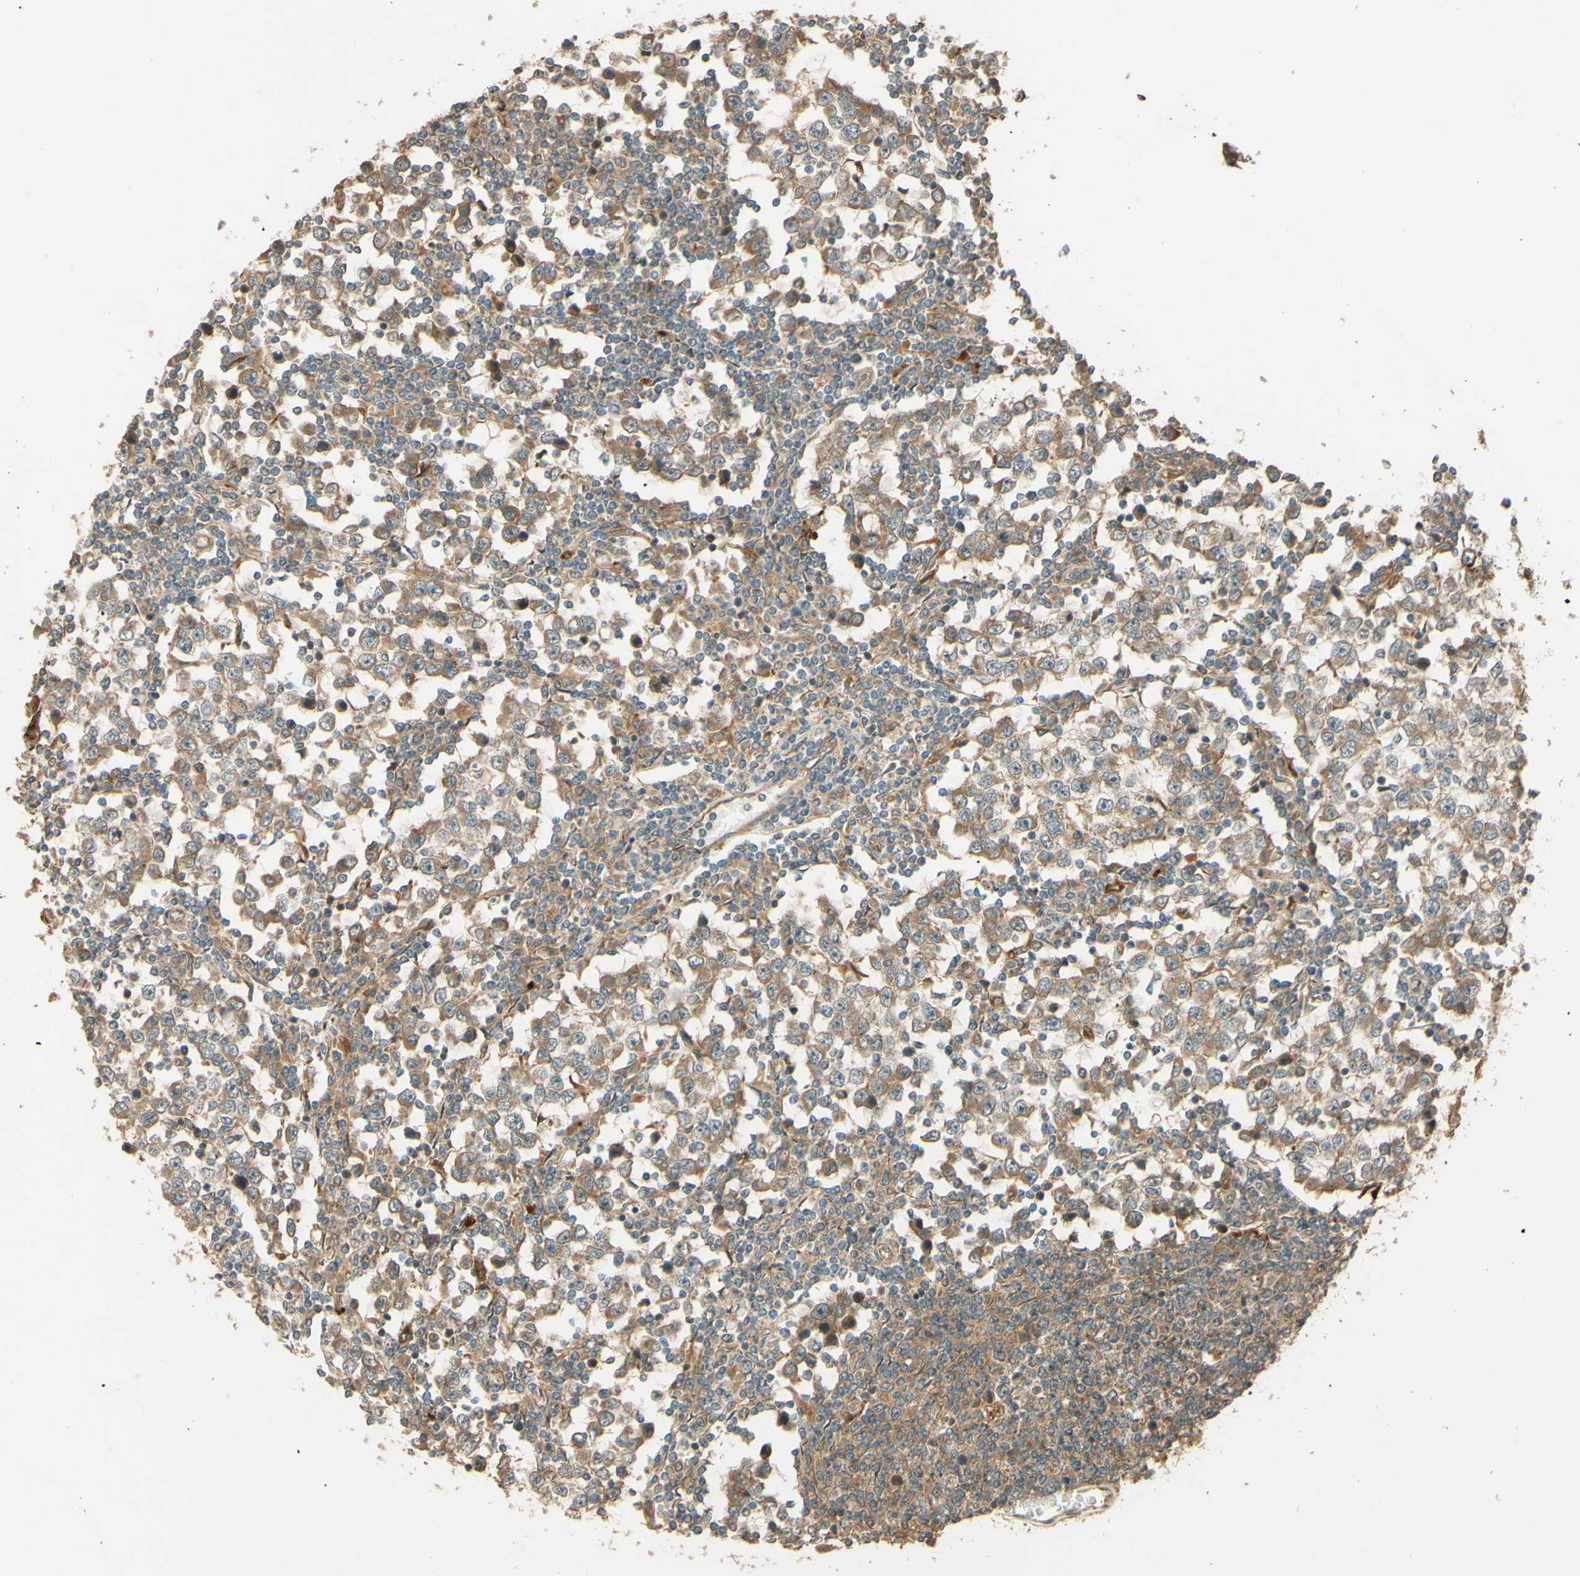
{"staining": {"intensity": "moderate", "quantity": ">75%", "location": "cytoplasmic/membranous"}, "tissue": "testis cancer", "cell_type": "Tumor cells", "image_type": "cancer", "snomed": [{"axis": "morphology", "description": "Seminoma, NOS"}, {"axis": "topography", "description": "Testis"}], "caption": "Human testis seminoma stained for a protein (brown) displays moderate cytoplasmic/membranous positive expression in approximately >75% of tumor cells.", "gene": "RNF19A", "patient": {"sex": "male", "age": 65}}